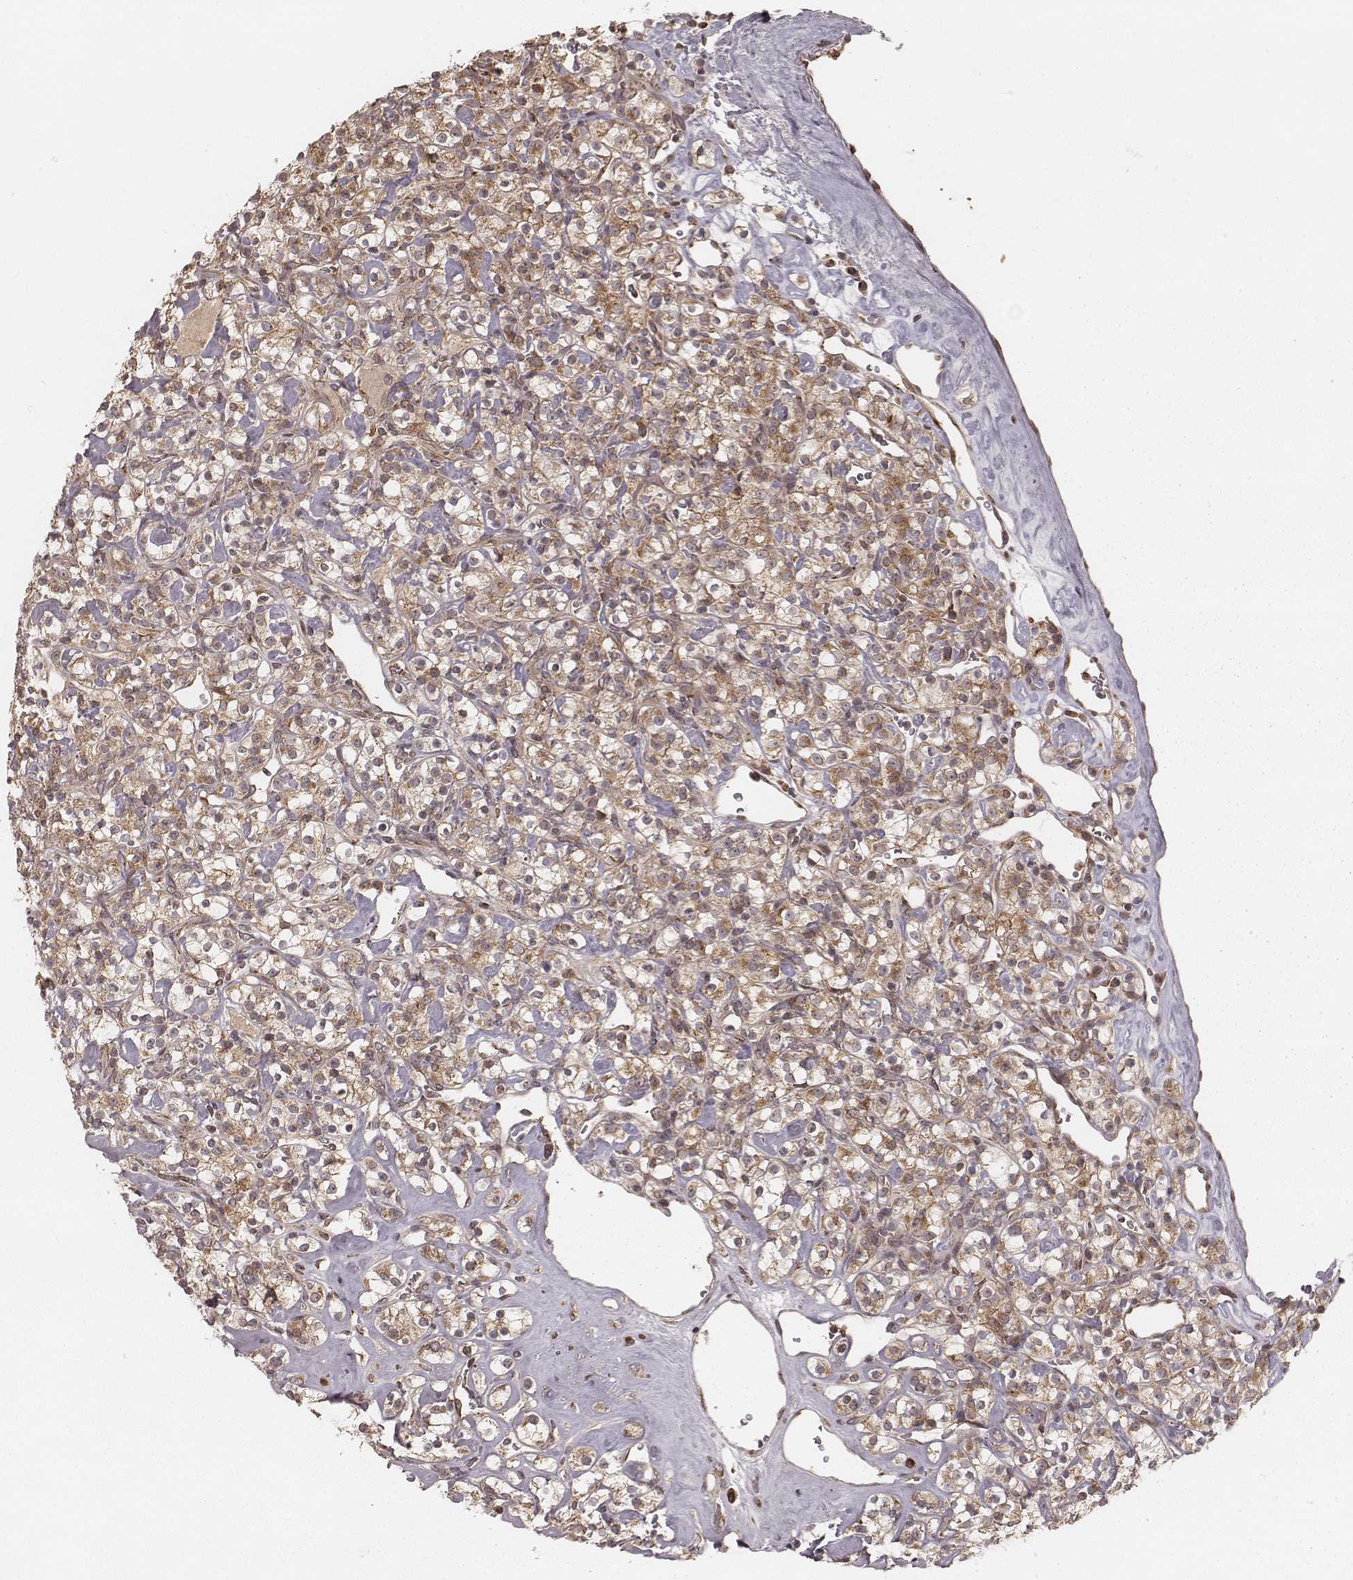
{"staining": {"intensity": "moderate", "quantity": ">75%", "location": "cytoplasmic/membranous"}, "tissue": "renal cancer", "cell_type": "Tumor cells", "image_type": "cancer", "snomed": [{"axis": "morphology", "description": "Adenocarcinoma, NOS"}, {"axis": "topography", "description": "Kidney"}], "caption": "A brown stain labels moderate cytoplasmic/membranous positivity of a protein in adenocarcinoma (renal) tumor cells.", "gene": "MYO19", "patient": {"sex": "male", "age": 77}}